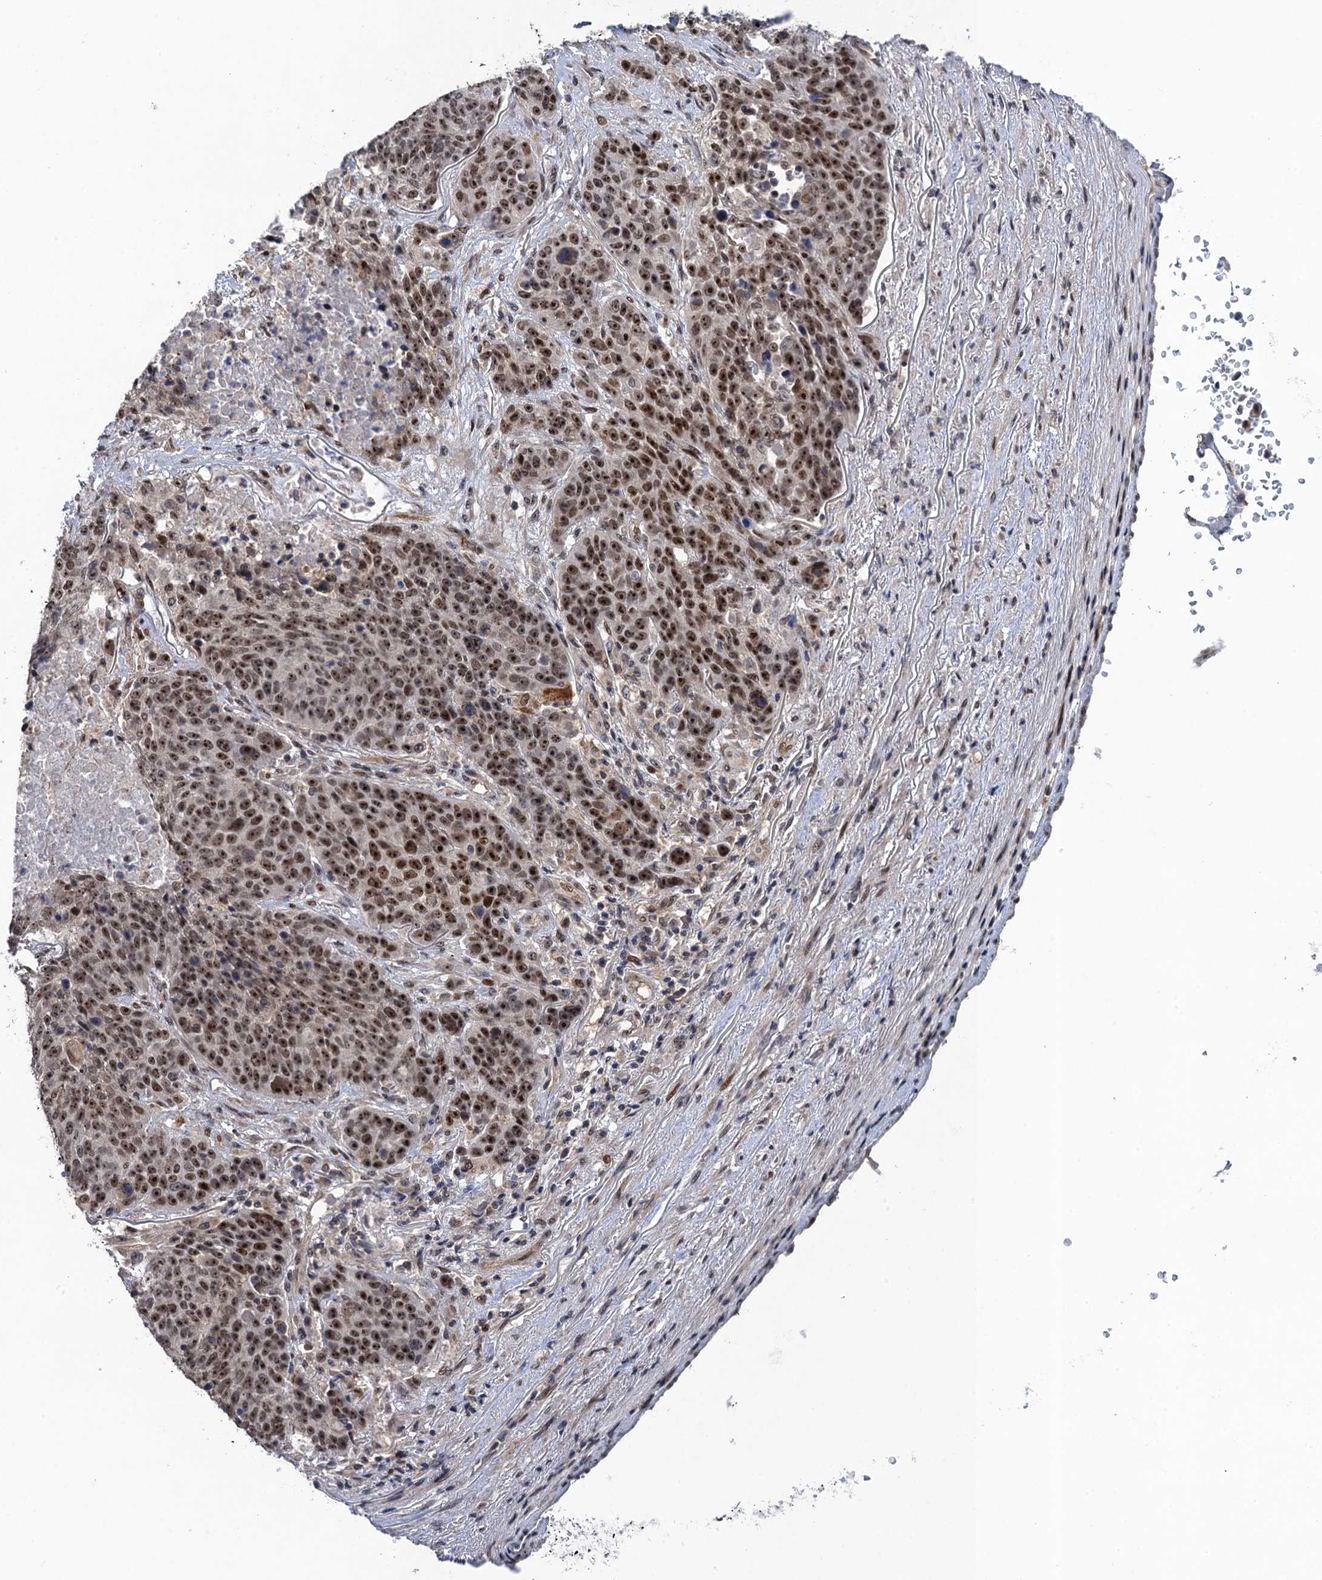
{"staining": {"intensity": "moderate", "quantity": ">75%", "location": "nuclear"}, "tissue": "lung cancer", "cell_type": "Tumor cells", "image_type": "cancer", "snomed": [{"axis": "morphology", "description": "Normal tissue, NOS"}, {"axis": "morphology", "description": "Squamous cell carcinoma, NOS"}, {"axis": "topography", "description": "Lymph node"}, {"axis": "topography", "description": "Lung"}], "caption": "IHC image of lung cancer stained for a protein (brown), which shows medium levels of moderate nuclear positivity in approximately >75% of tumor cells.", "gene": "ZAR1L", "patient": {"sex": "male", "age": 66}}